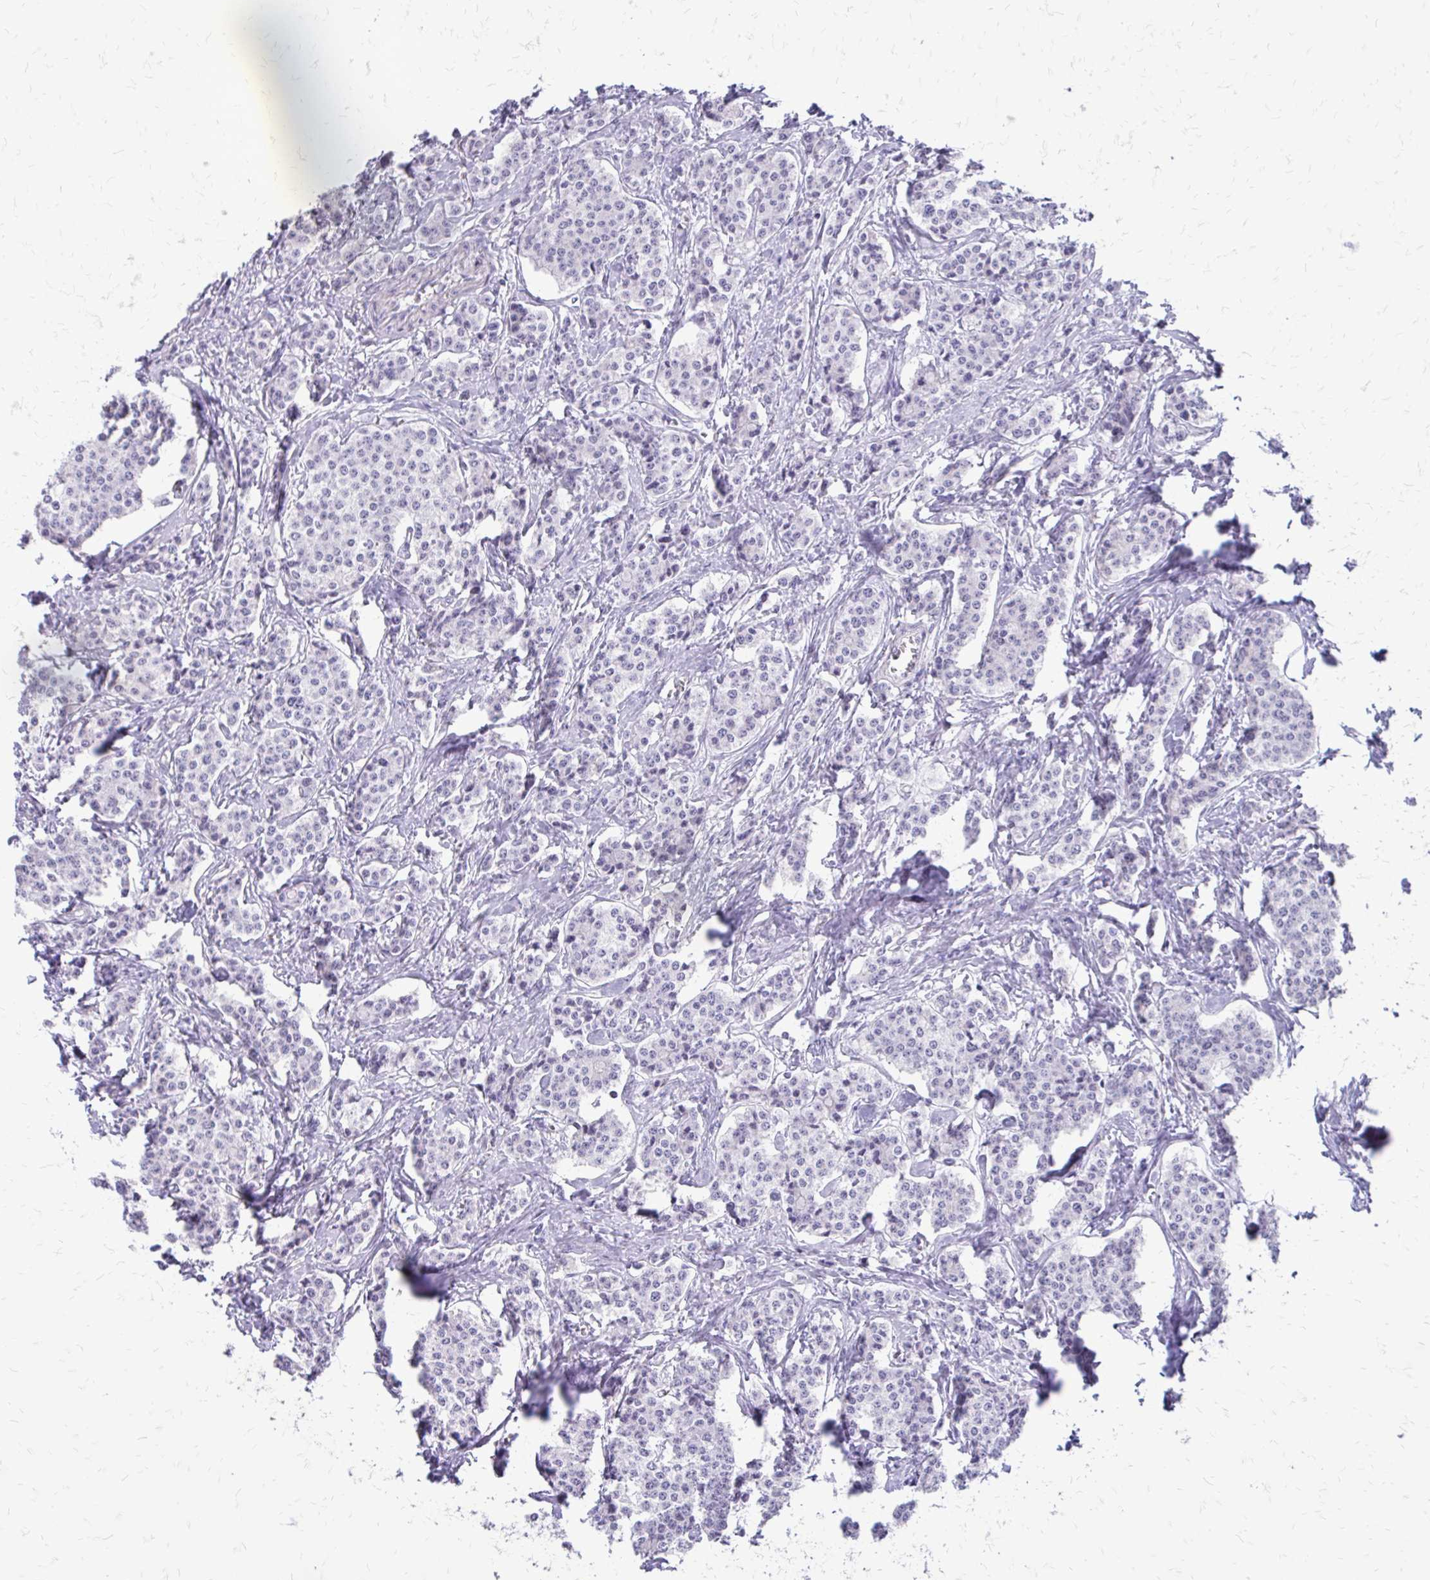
{"staining": {"intensity": "negative", "quantity": "none", "location": "none"}, "tissue": "carcinoid", "cell_type": "Tumor cells", "image_type": "cancer", "snomed": [{"axis": "morphology", "description": "Carcinoid, malignant, NOS"}, {"axis": "topography", "description": "Small intestine"}], "caption": "Immunohistochemistry (IHC) of carcinoid (malignant) reveals no positivity in tumor cells.", "gene": "SIGLEC11", "patient": {"sex": "female", "age": 64}}